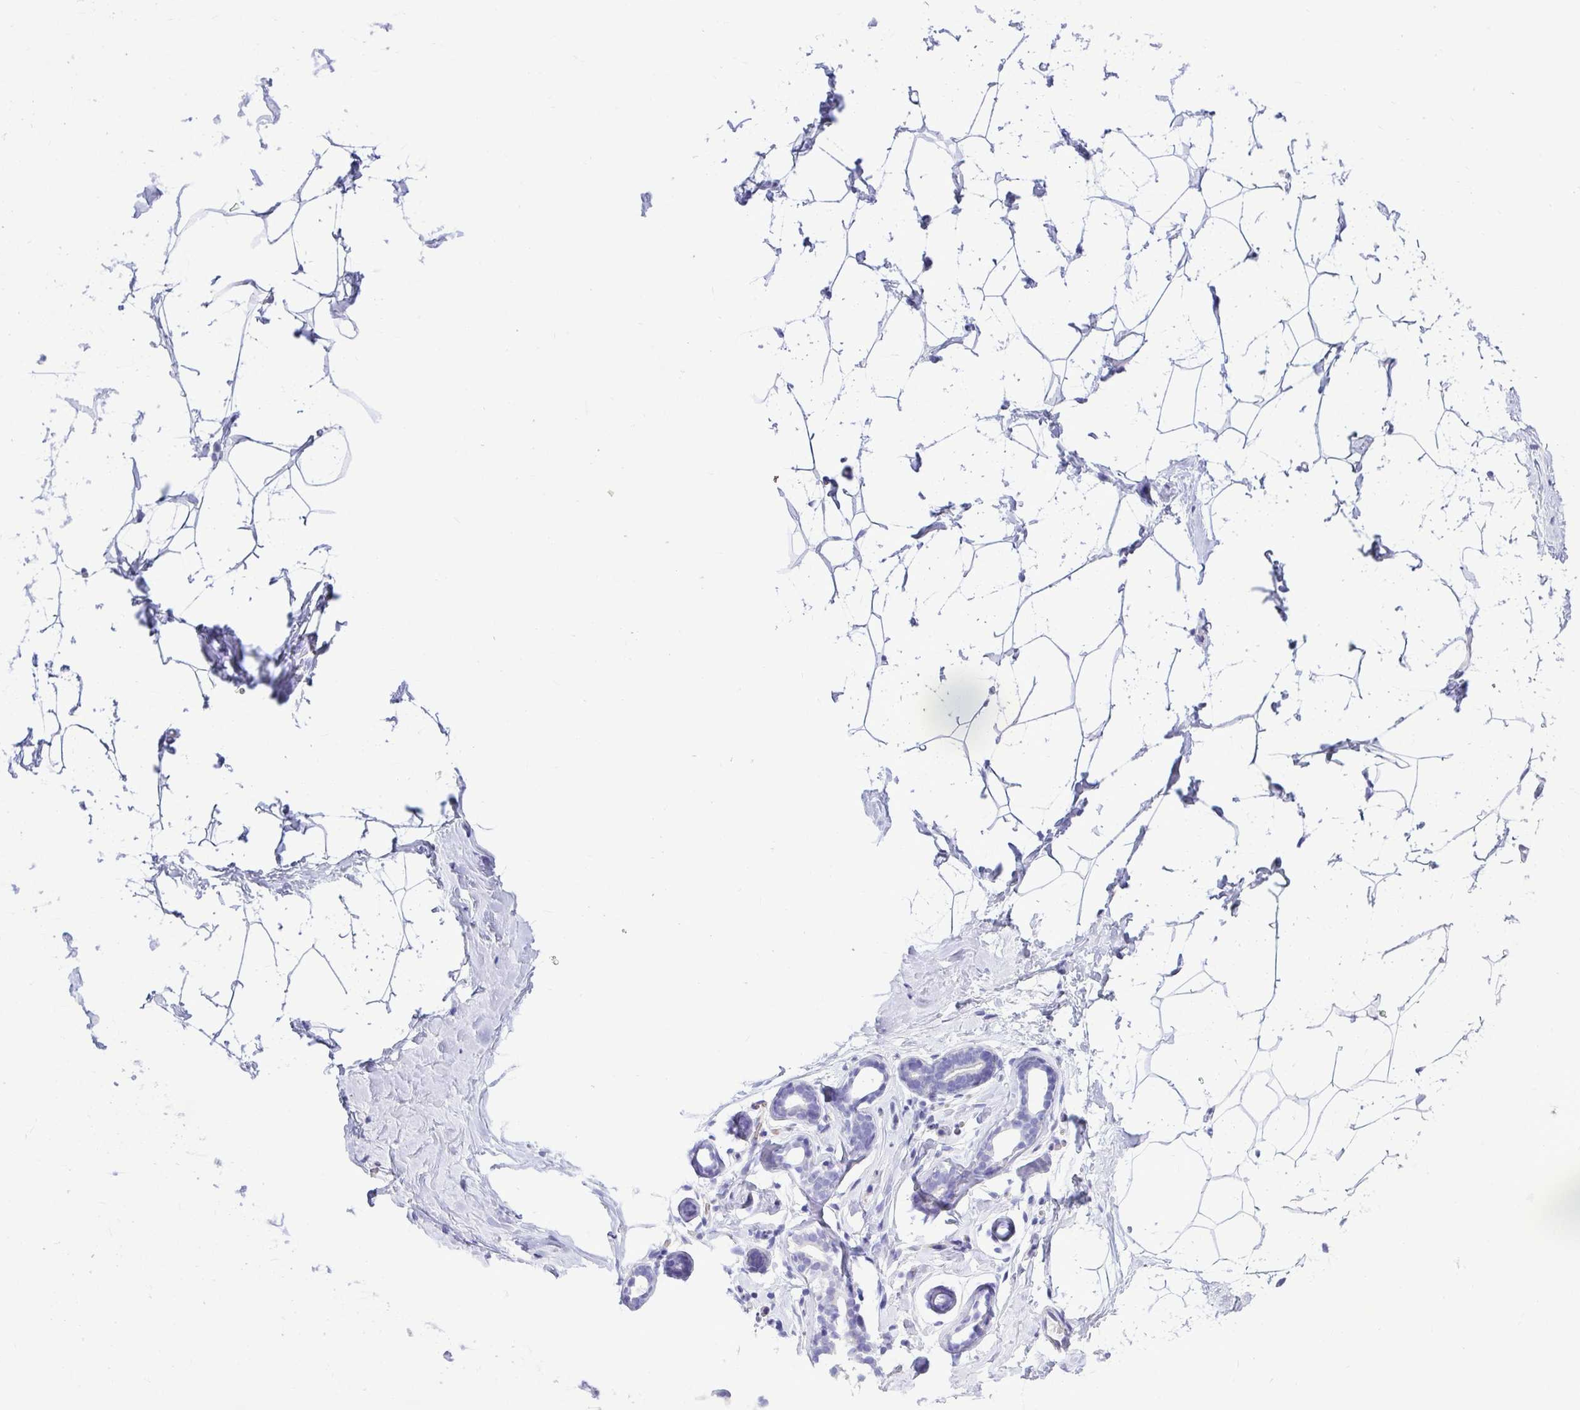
{"staining": {"intensity": "negative", "quantity": "none", "location": "none"}, "tissue": "breast", "cell_type": "Adipocytes", "image_type": "normal", "snomed": [{"axis": "morphology", "description": "Normal tissue, NOS"}, {"axis": "topography", "description": "Breast"}], "caption": "Histopathology image shows no protein staining in adipocytes of normal breast. The staining is performed using DAB brown chromogen with nuclei counter-stained in using hematoxylin.", "gene": "ABCG2", "patient": {"sex": "female", "age": 32}}